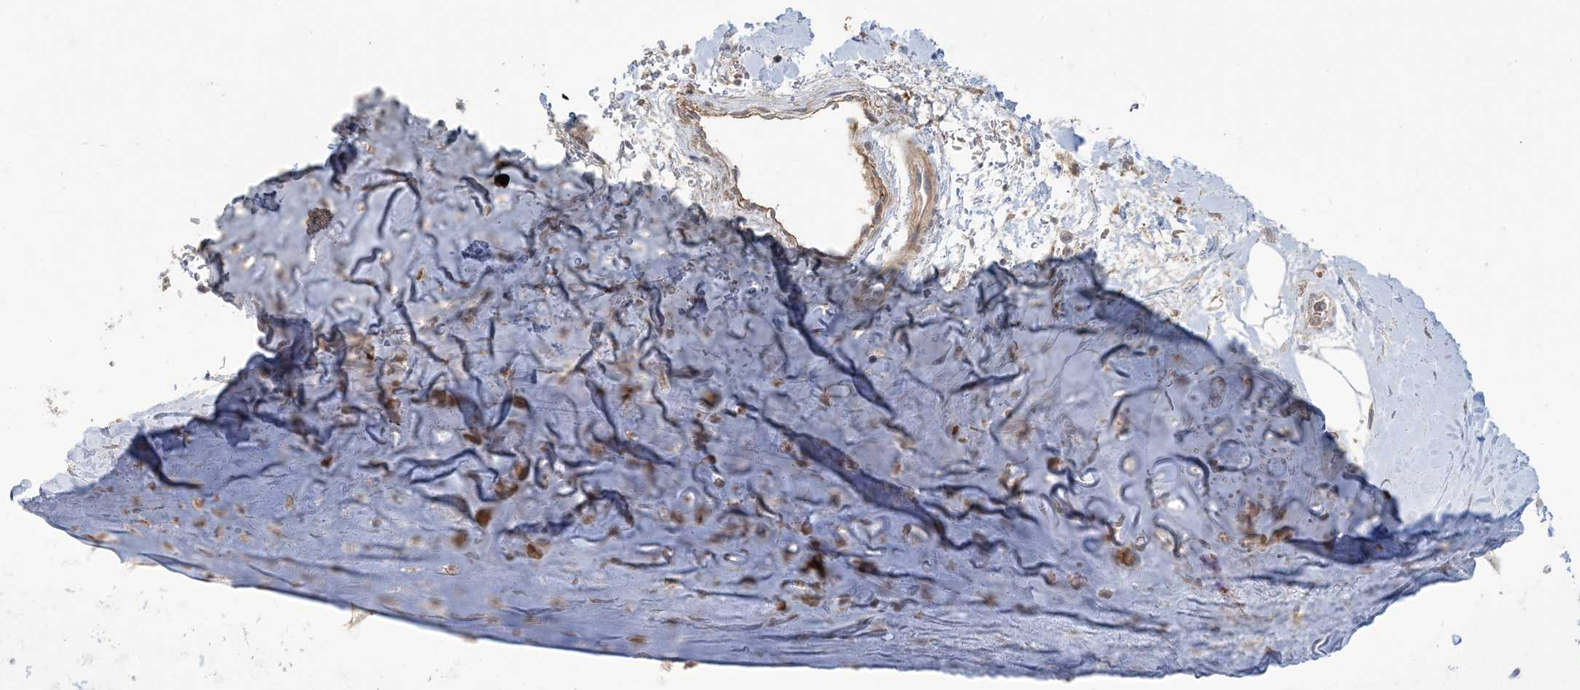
{"staining": {"intensity": "weak", "quantity": "25%-75%", "location": "cytoplasmic/membranous"}, "tissue": "adipose tissue", "cell_type": "Adipocytes", "image_type": "normal", "snomed": [{"axis": "morphology", "description": "Normal tissue, NOS"}, {"axis": "topography", "description": "Cartilage tissue"}], "caption": "Immunohistochemical staining of normal adipose tissue shows weak cytoplasmic/membranous protein positivity in approximately 25%-75% of adipocytes.", "gene": "KLHL18", "patient": {"sex": "female", "age": 63}}